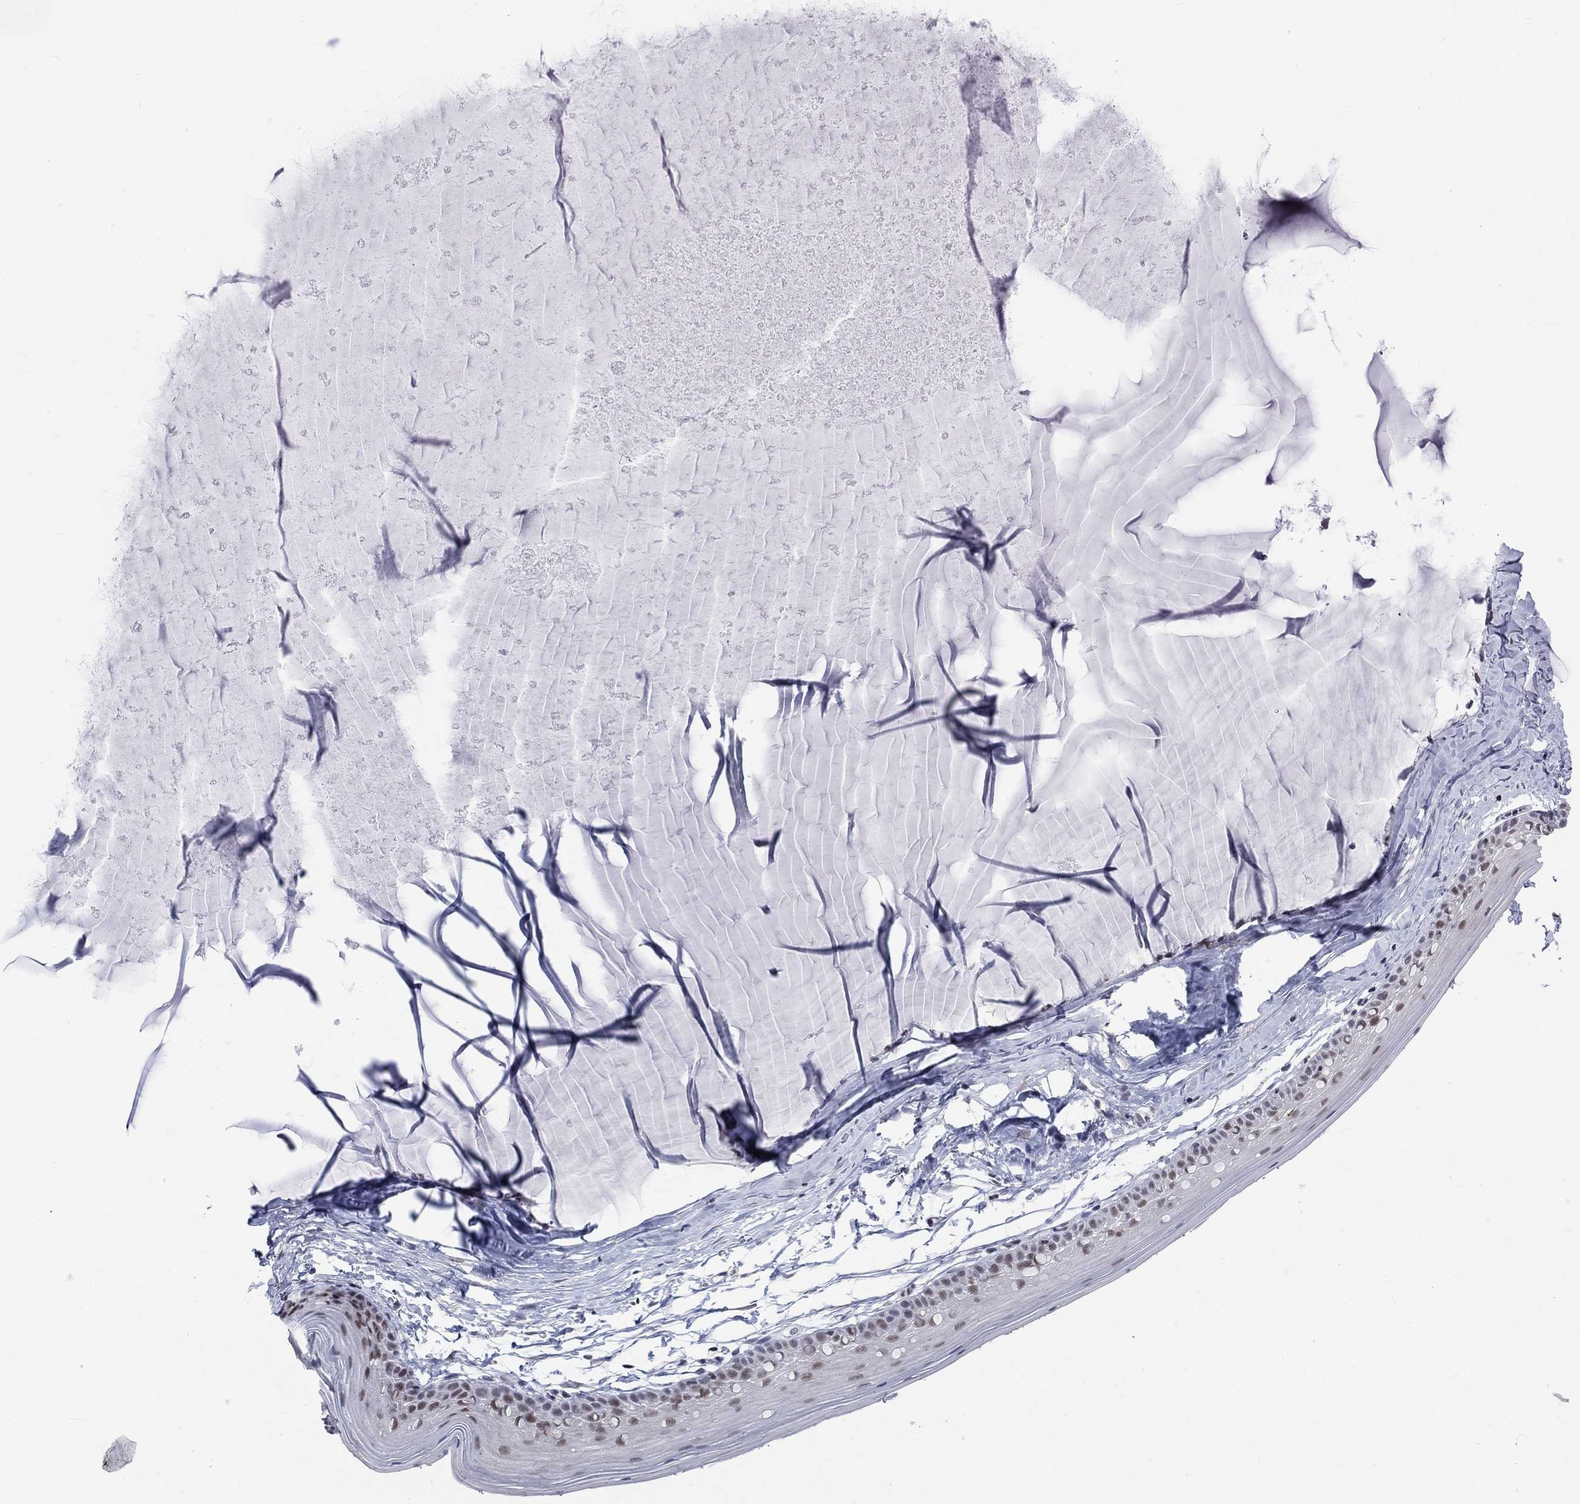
{"staining": {"intensity": "moderate", "quantity": "<25%", "location": "nuclear"}, "tissue": "cervix", "cell_type": "Squamous epithelial cells", "image_type": "normal", "snomed": [{"axis": "morphology", "description": "Normal tissue, NOS"}, {"axis": "topography", "description": "Cervix"}], "caption": "The micrograph reveals a brown stain indicating the presence of a protein in the nuclear of squamous epithelial cells in cervix. Using DAB (3,3'-diaminobenzidine) (brown) and hematoxylin (blue) stains, captured at high magnification using brightfield microscopy.", "gene": "HCFC1", "patient": {"sex": "female", "age": 40}}